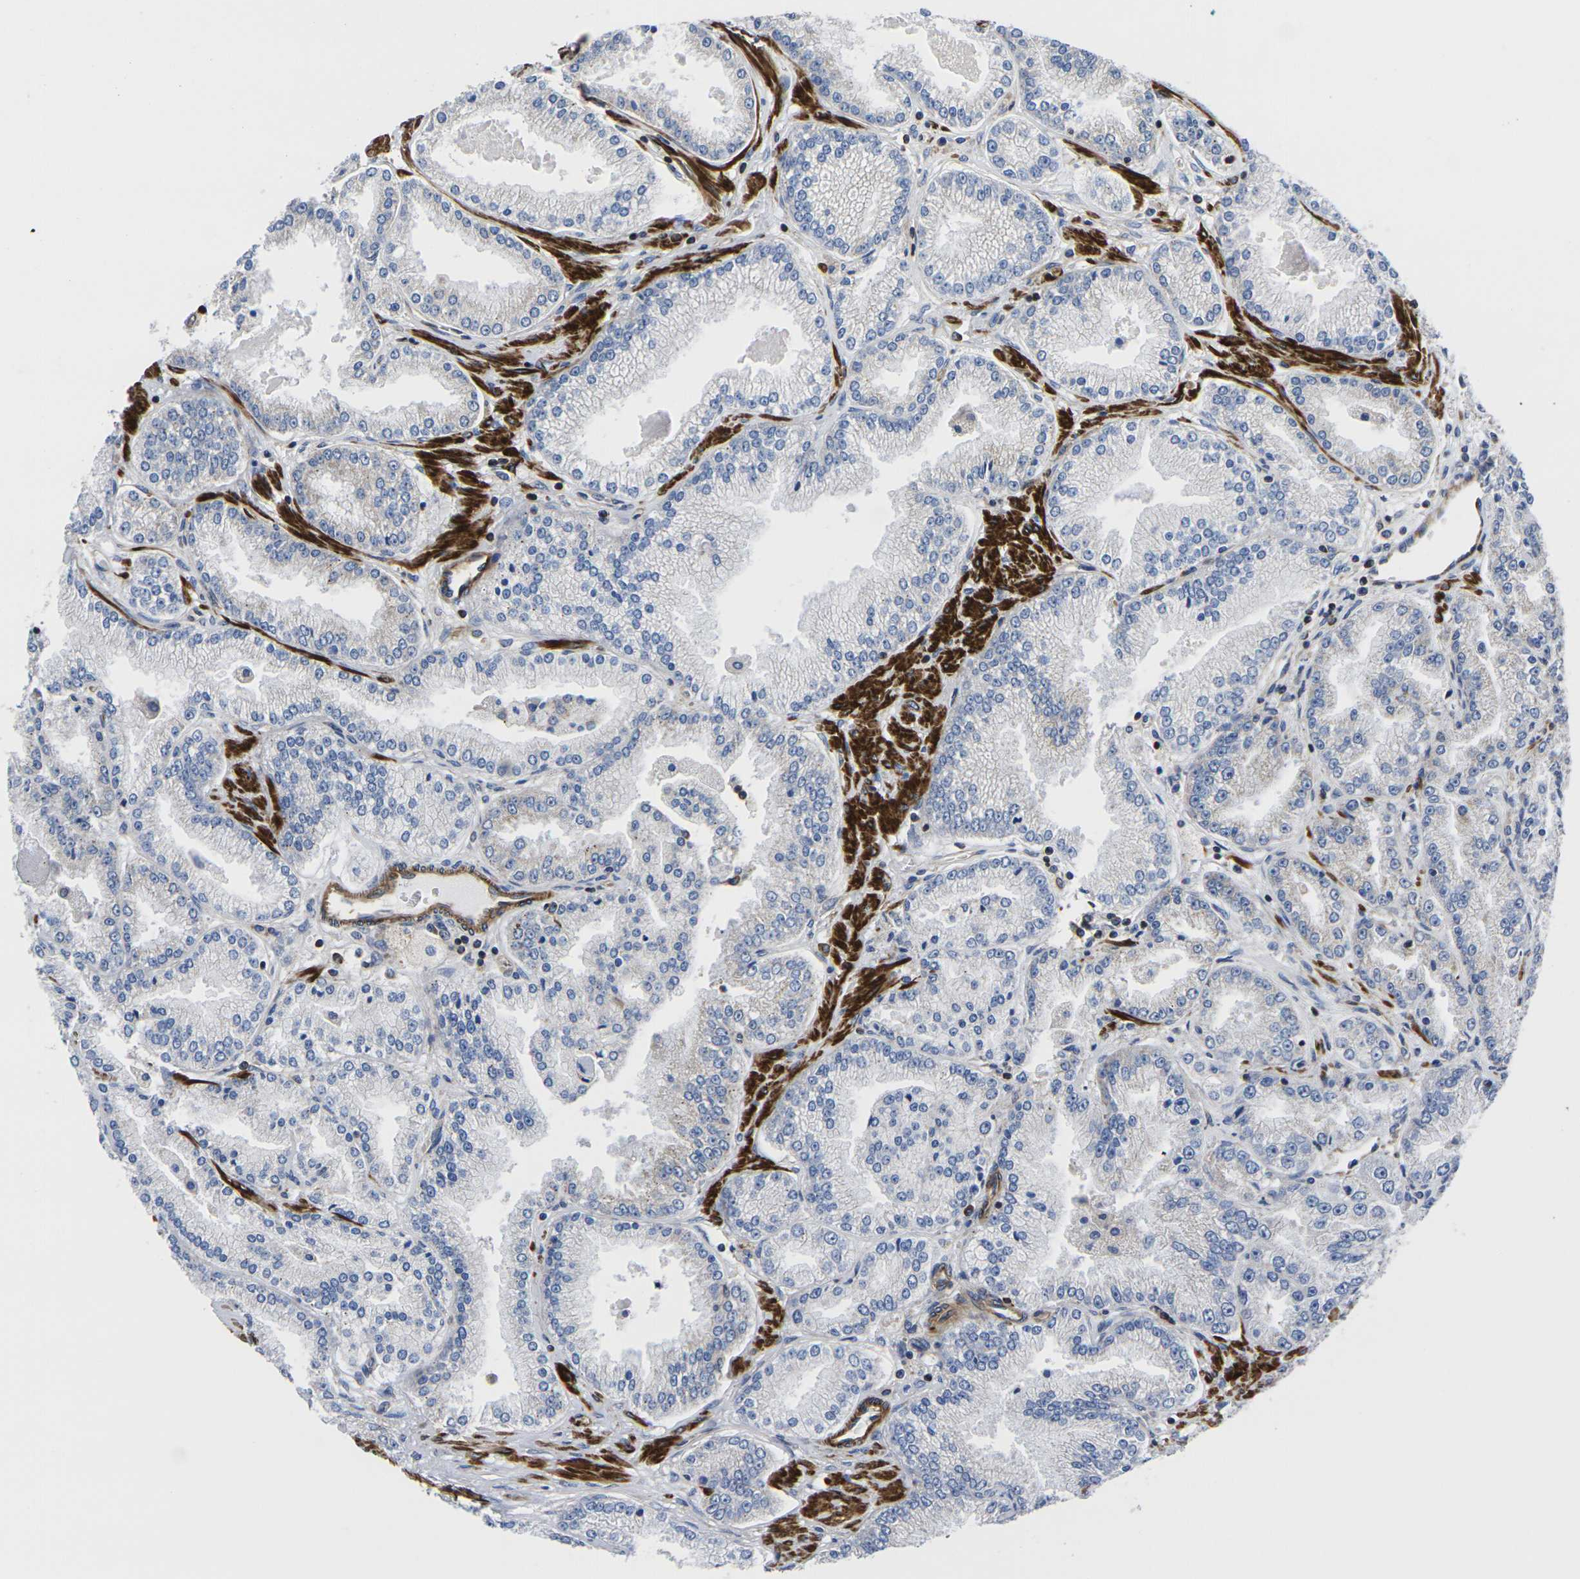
{"staining": {"intensity": "weak", "quantity": "<25%", "location": "cytoplasmic/membranous"}, "tissue": "prostate cancer", "cell_type": "Tumor cells", "image_type": "cancer", "snomed": [{"axis": "morphology", "description": "Adenocarcinoma, High grade"}, {"axis": "topography", "description": "Prostate"}], "caption": "This micrograph is of adenocarcinoma (high-grade) (prostate) stained with immunohistochemistry (IHC) to label a protein in brown with the nuclei are counter-stained blue. There is no positivity in tumor cells. (DAB (3,3'-diaminobenzidine) immunohistochemistry (IHC), high magnification).", "gene": "GPR4", "patient": {"sex": "male", "age": 61}}